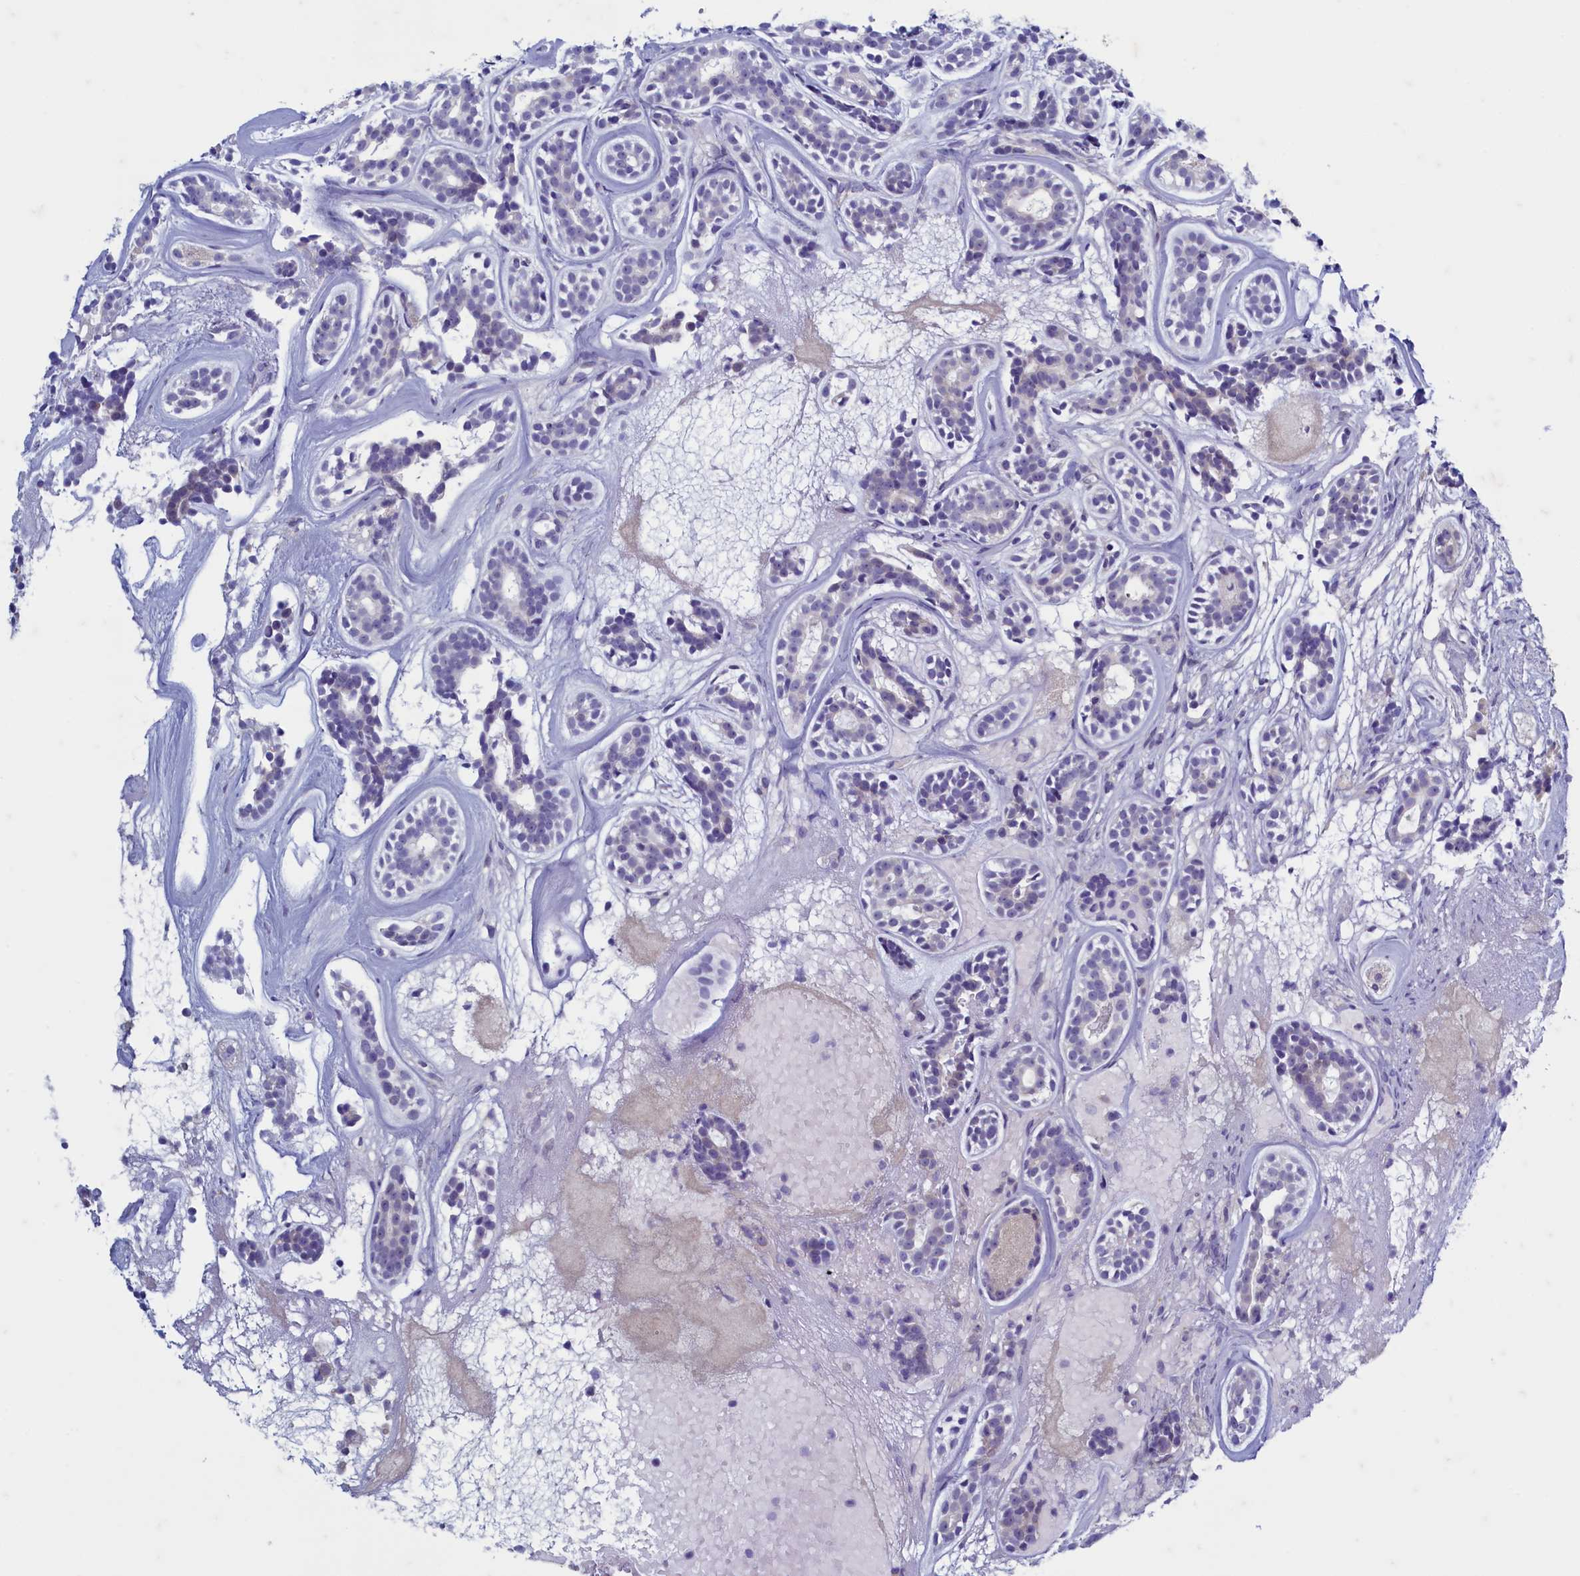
{"staining": {"intensity": "negative", "quantity": "none", "location": "none"}, "tissue": "head and neck cancer", "cell_type": "Tumor cells", "image_type": "cancer", "snomed": [{"axis": "morphology", "description": "Adenocarcinoma, NOS"}, {"axis": "topography", "description": "Subcutis"}, {"axis": "topography", "description": "Head-Neck"}], "caption": "High power microscopy image of an immunohistochemistry (IHC) histopathology image of adenocarcinoma (head and neck), revealing no significant staining in tumor cells.", "gene": "MAP1LC3A", "patient": {"sex": "female", "age": 73}}